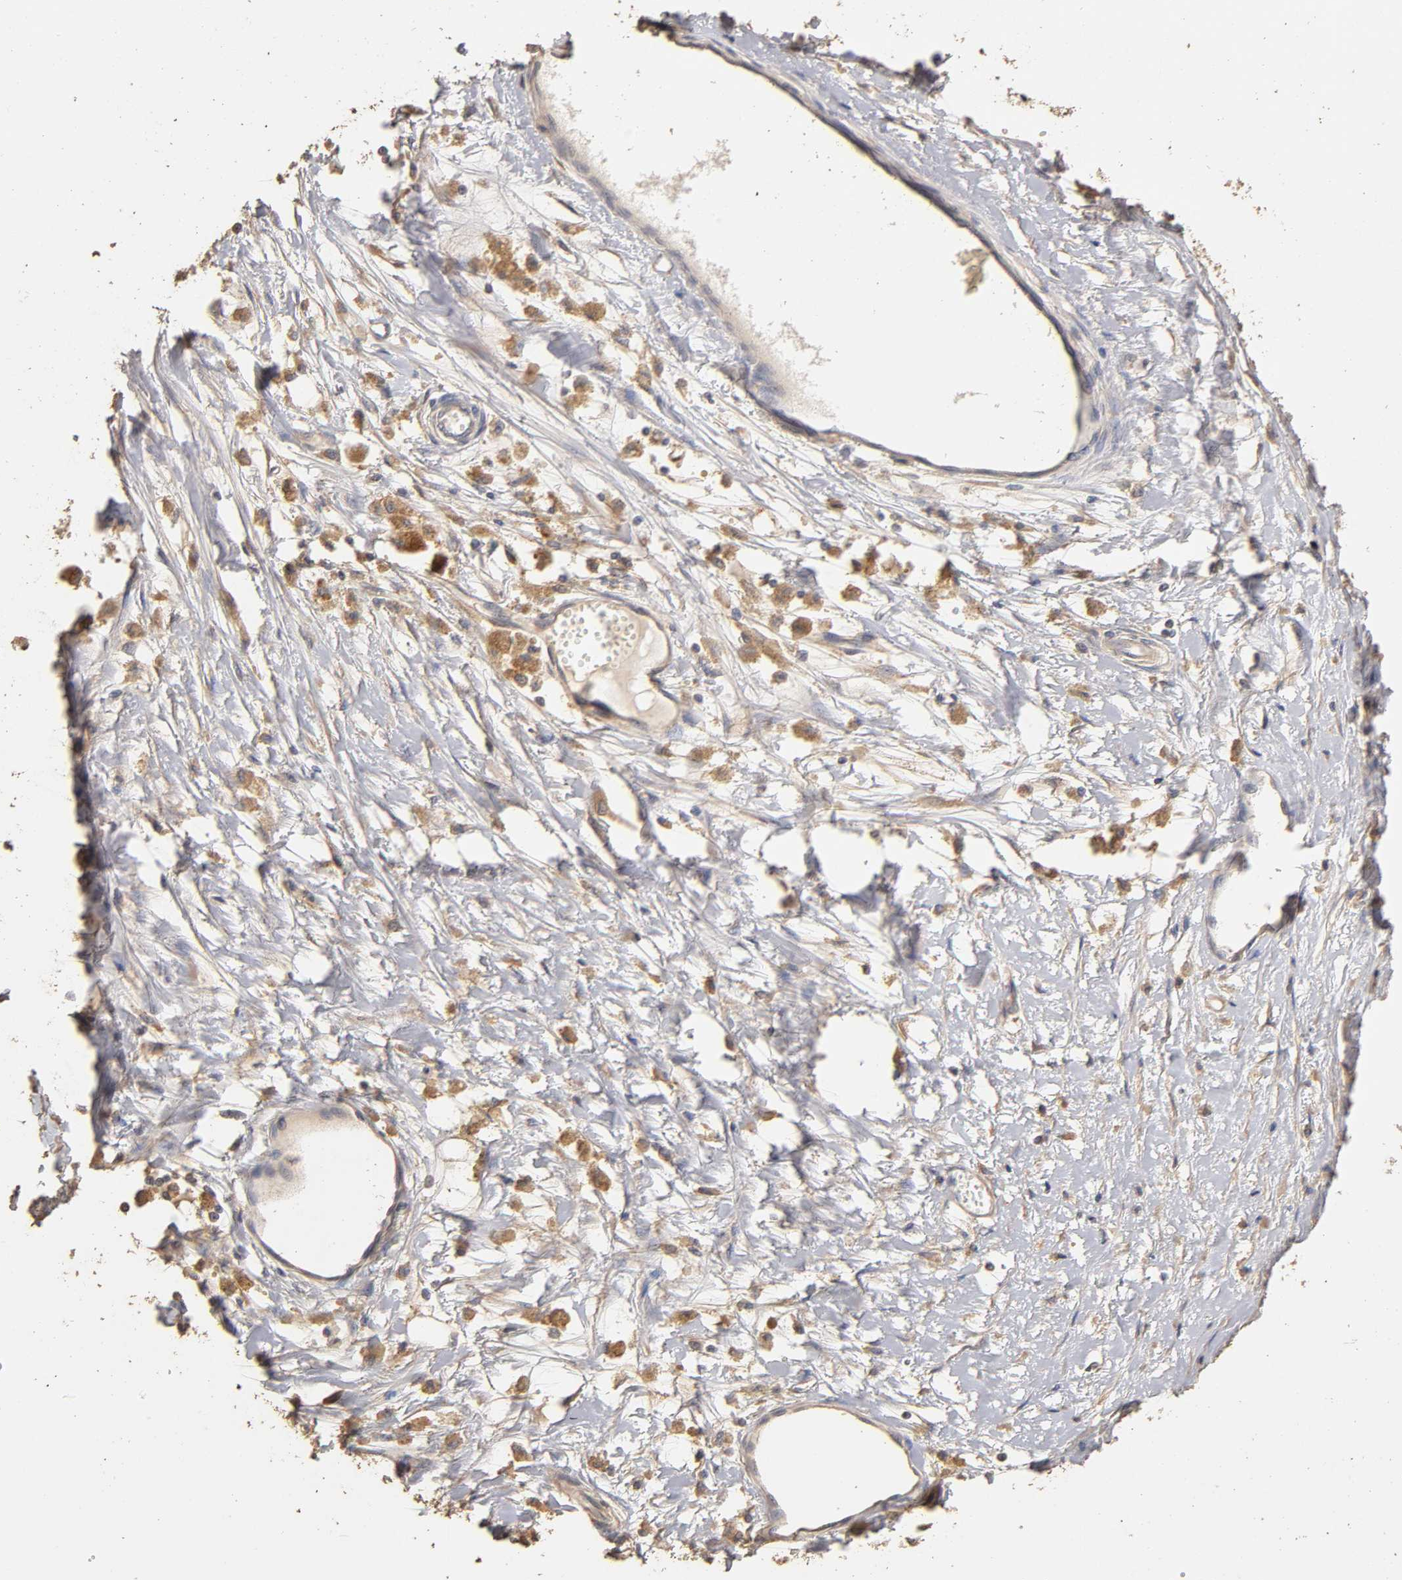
{"staining": {"intensity": "negative", "quantity": "none", "location": "none"}, "tissue": "melanoma", "cell_type": "Tumor cells", "image_type": "cancer", "snomed": [{"axis": "morphology", "description": "Malignant melanoma, Metastatic site"}, {"axis": "topography", "description": "Lymph node"}], "caption": "Photomicrograph shows no significant protein expression in tumor cells of melanoma.", "gene": "VSIG4", "patient": {"sex": "male", "age": 59}}